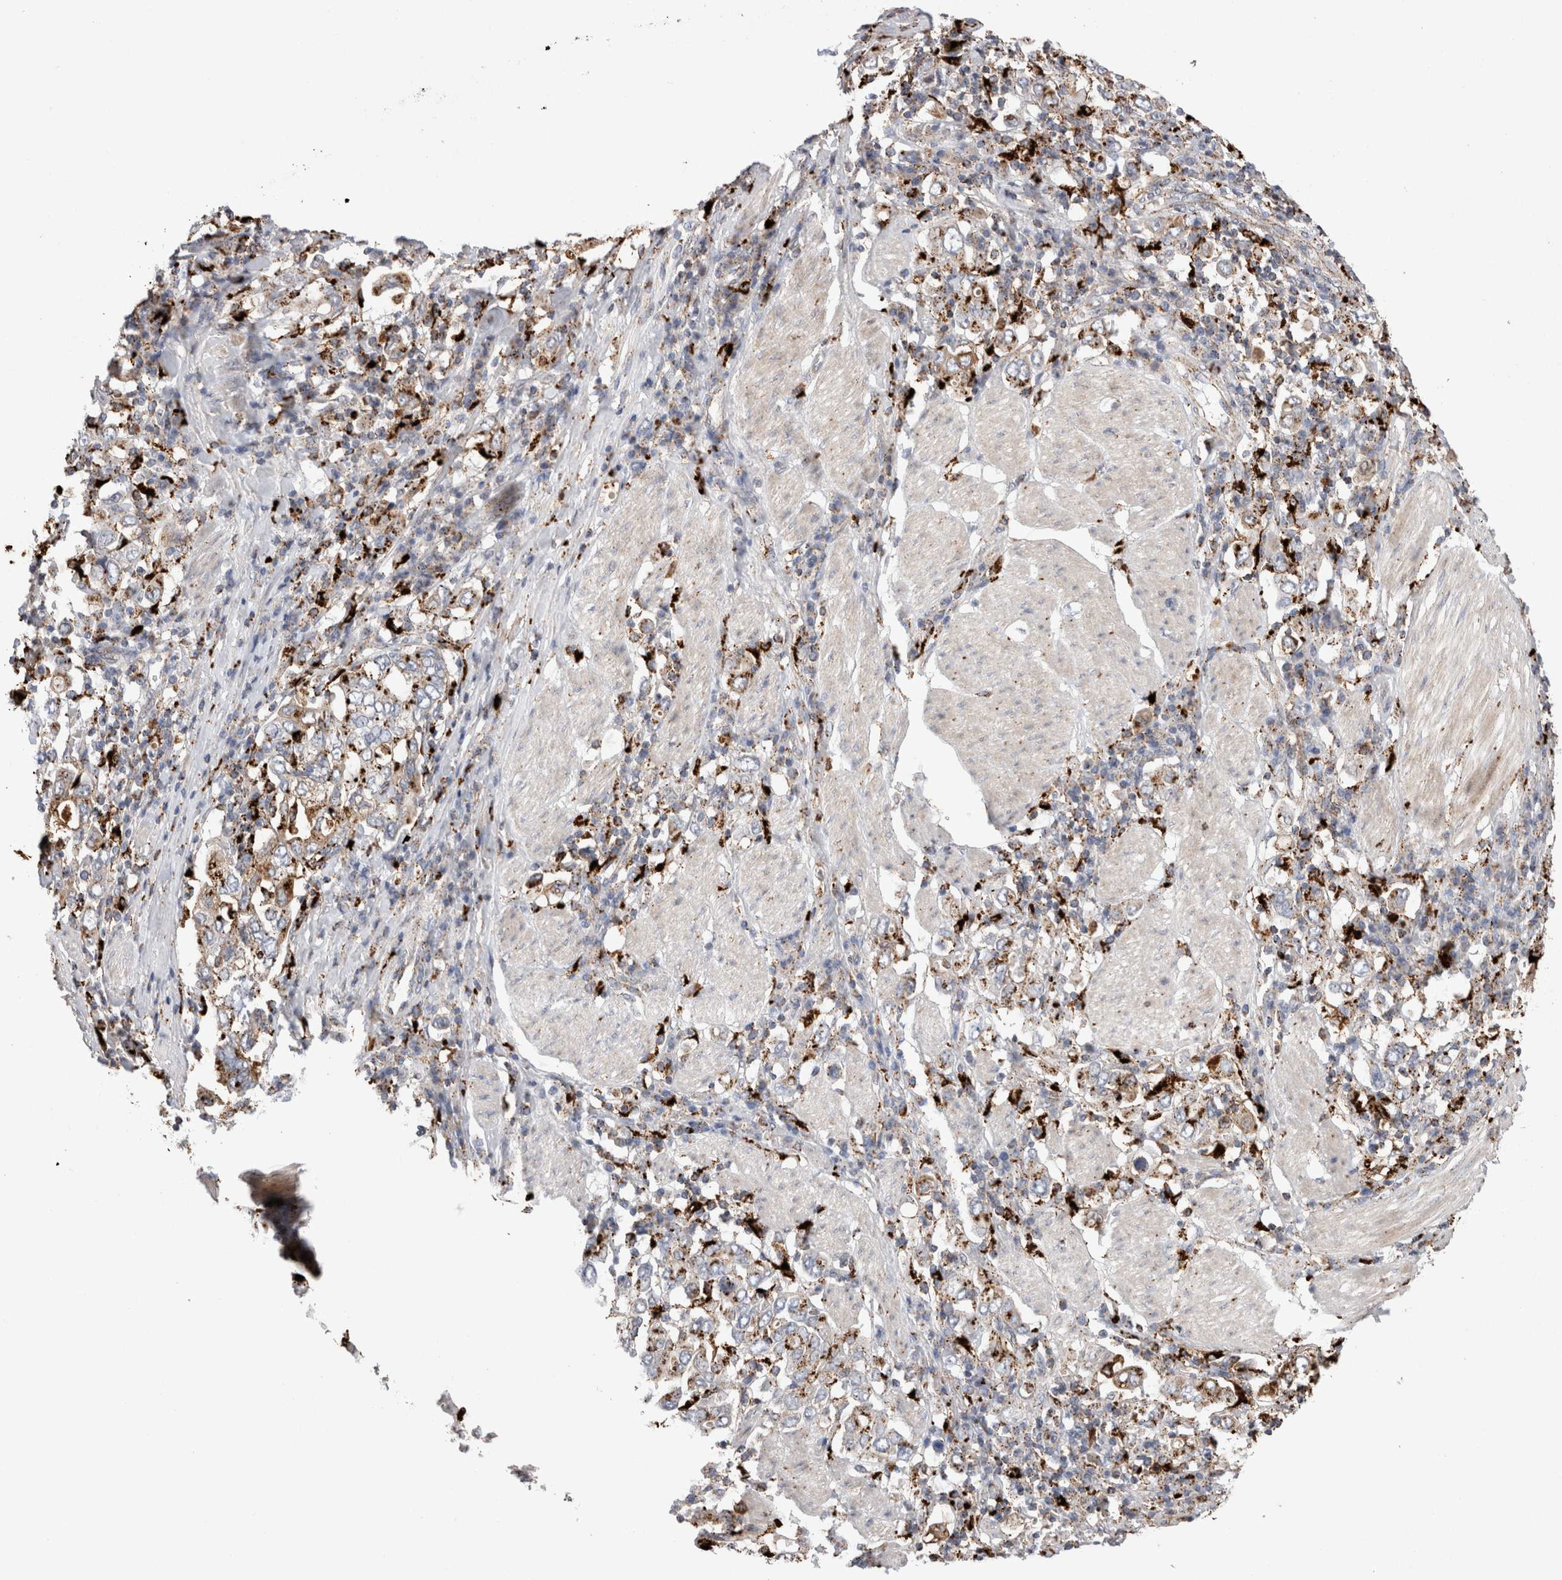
{"staining": {"intensity": "moderate", "quantity": ">75%", "location": "cytoplasmic/membranous"}, "tissue": "stomach cancer", "cell_type": "Tumor cells", "image_type": "cancer", "snomed": [{"axis": "morphology", "description": "Adenocarcinoma, NOS"}, {"axis": "topography", "description": "Stomach, upper"}], "caption": "Stomach cancer (adenocarcinoma) tissue demonstrates moderate cytoplasmic/membranous expression in approximately >75% of tumor cells, visualized by immunohistochemistry.", "gene": "CTSA", "patient": {"sex": "male", "age": 62}}